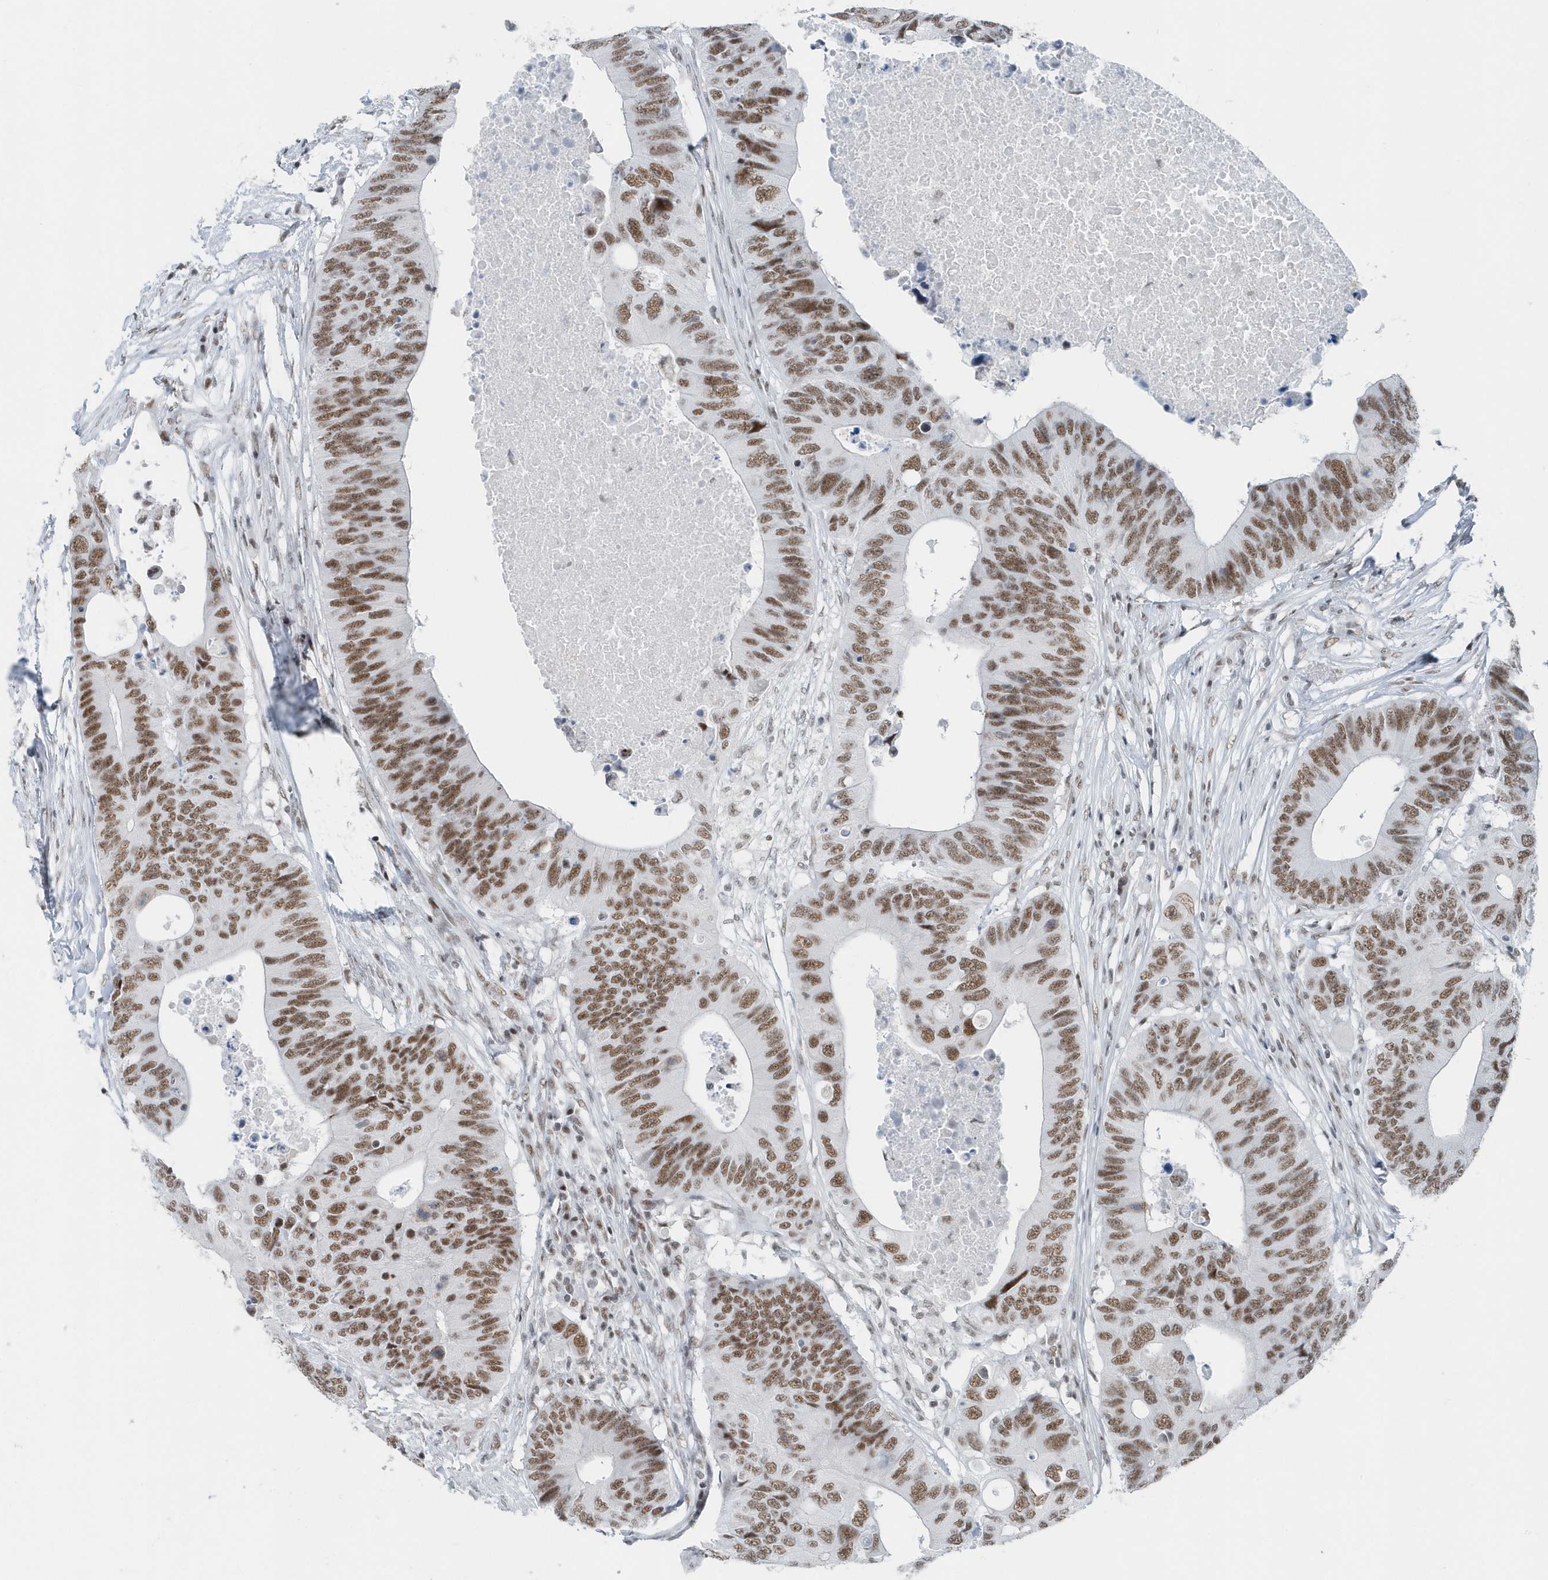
{"staining": {"intensity": "strong", "quantity": ">75%", "location": "nuclear"}, "tissue": "colorectal cancer", "cell_type": "Tumor cells", "image_type": "cancer", "snomed": [{"axis": "morphology", "description": "Adenocarcinoma, NOS"}, {"axis": "topography", "description": "Colon"}], "caption": "Tumor cells display high levels of strong nuclear positivity in approximately >75% of cells in human colorectal cancer. Ihc stains the protein of interest in brown and the nuclei are stained blue.", "gene": "FIP1L1", "patient": {"sex": "male", "age": 71}}